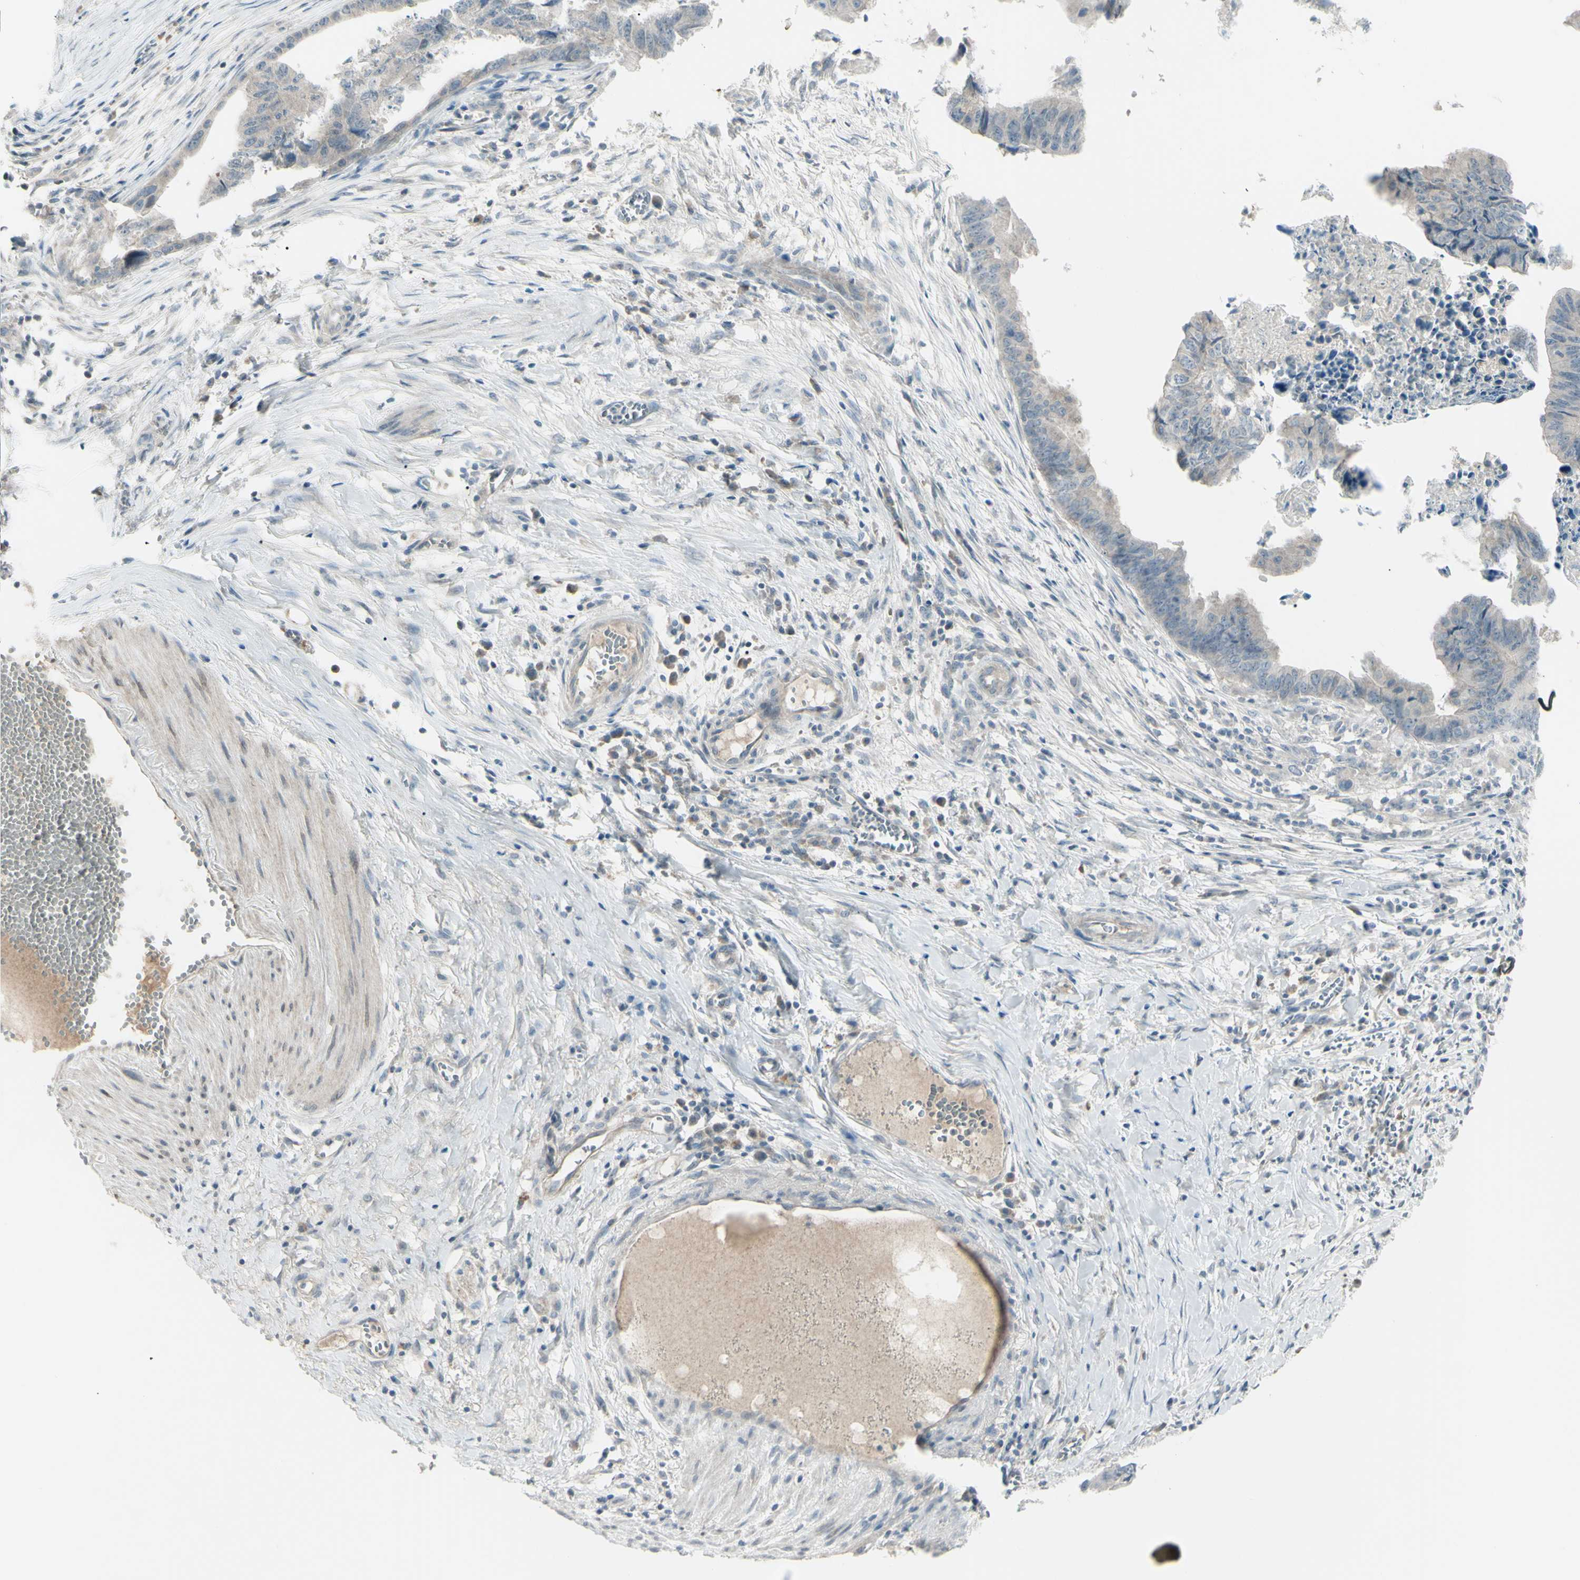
{"staining": {"intensity": "weak", "quantity": ">75%", "location": "cytoplasmic/membranous"}, "tissue": "stomach cancer", "cell_type": "Tumor cells", "image_type": "cancer", "snomed": [{"axis": "morphology", "description": "Adenocarcinoma, NOS"}, {"axis": "topography", "description": "Stomach, lower"}], "caption": "Immunohistochemistry staining of adenocarcinoma (stomach), which reveals low levels of weak cytoplasmic/membranous positivity in about >75% of tumor cells indicating weak cytoplasmic/membranous protein positivity. The staining was performed using DAB (3,3'-diaminobenzidine) (brown) for protein detection and nuclei were counterstained in hematoxylin (blue).", "gene": "SH3GL2", "patient": {"sex": "male", "age": 77}}